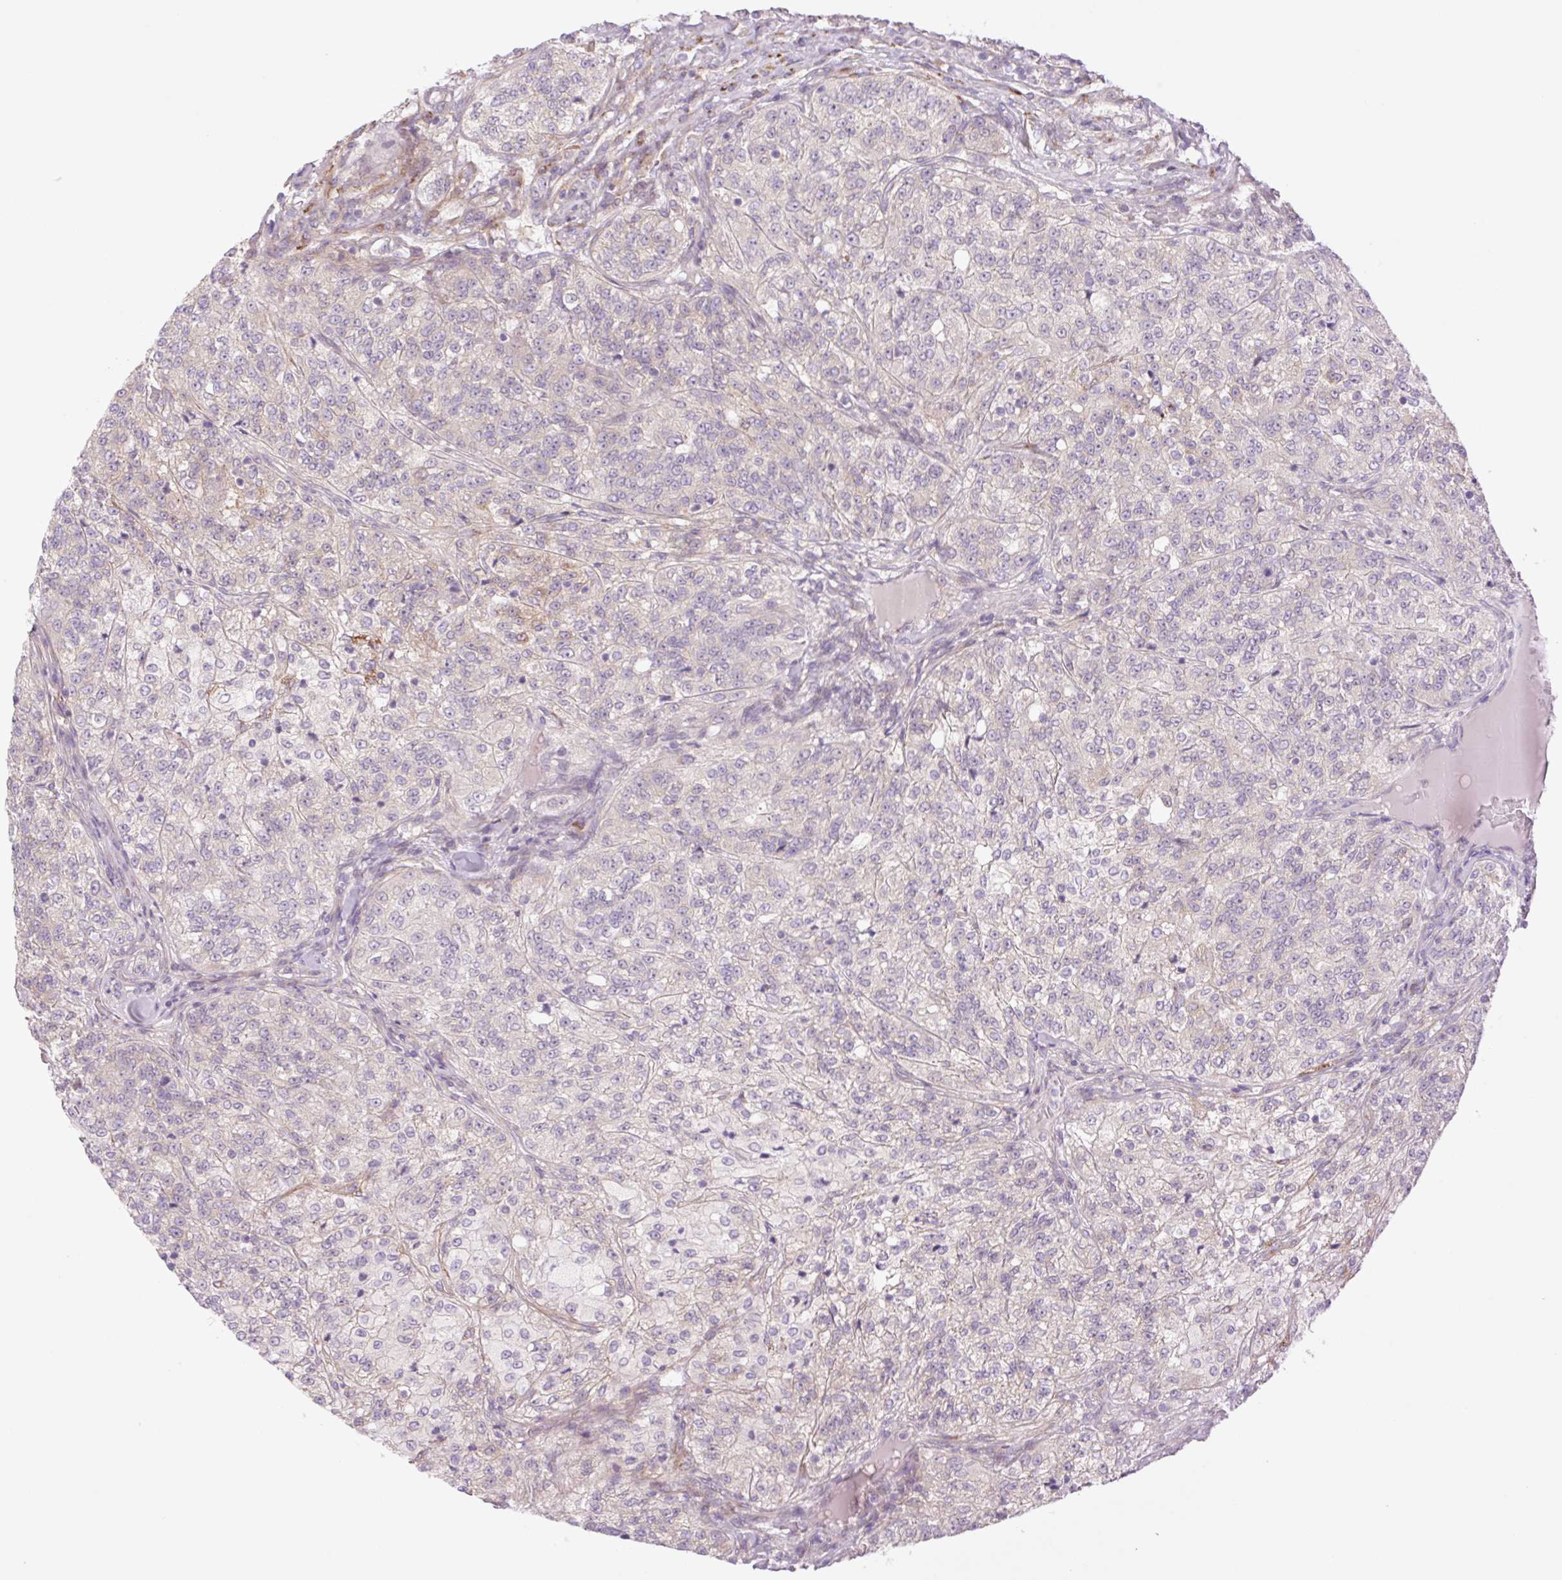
{"staining": {"intensity": "negative", "quantity": "none", "location": "none"}, "tissue": "renal cancer", "cell_type": "Tumor cells", "image_type": "cancer", "snomed": [{"axis": "morphology", "description": "Adenocarcinoma, NOS"}, {"axis": "topography", "description": "Kidney"}], "caption": "Immunohistochemistry (IHC) of human renal adenocarcinoma displays no expression in tumor cells.", "gene": "COL5A1", "patient": {"sex": "female", "age": 63}}